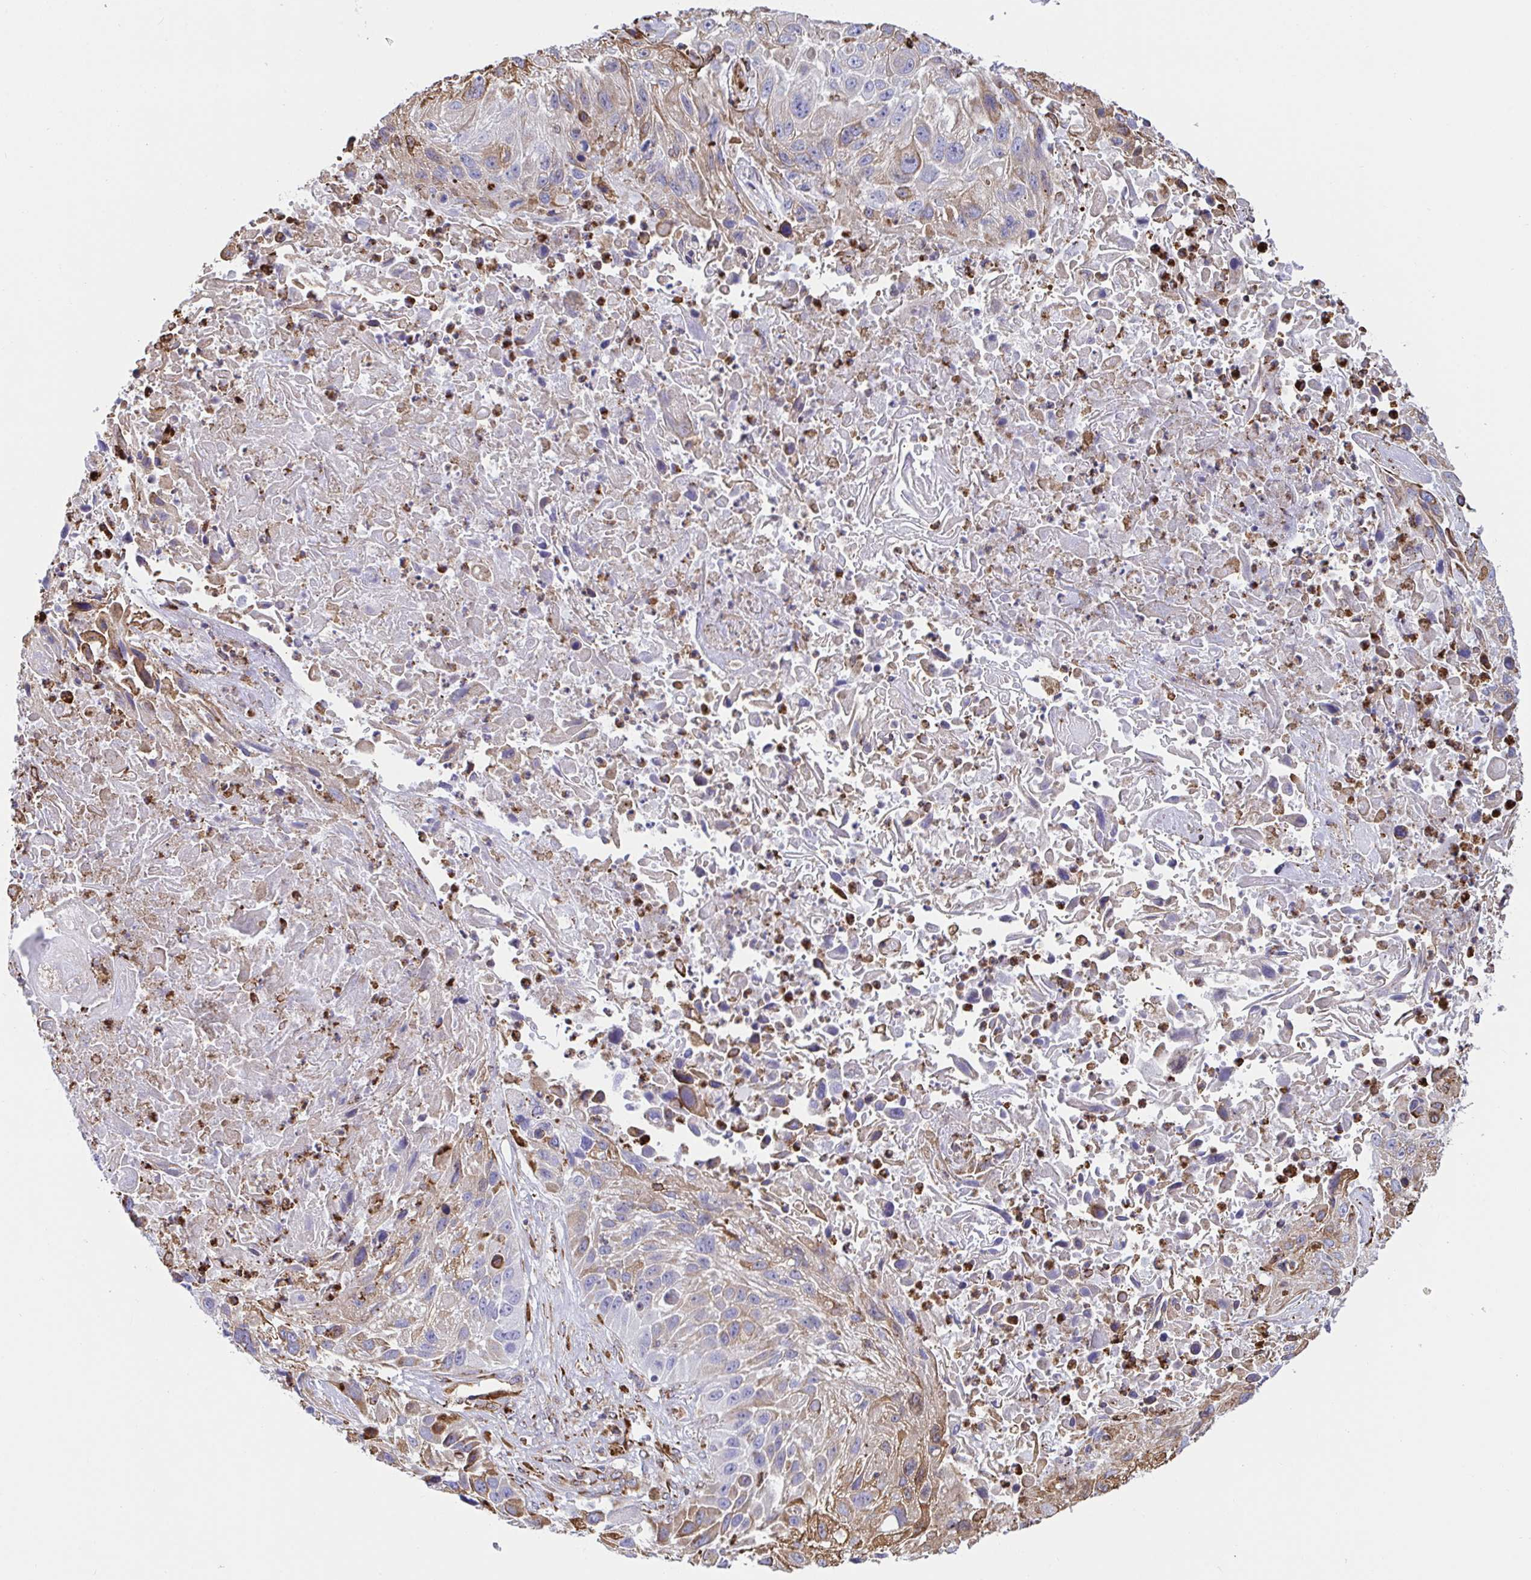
{"staining": {"intensity": "weak", "quantity": "<25%", "location": "cytoplasmic/membranous"}, "tissue": "lung cancer", "cell_type": "Tumor cells", "image_type": "cancer", "snomed": [{"axis": "morphology", "description": "Normal morphology"}, {"axis": "morphology", "description": "Squamous cell carcinoma, NOS"}, {"axis": "topography", "description": "Lymph node"}, {"axis": "topography", "description": "Lung"}], "caption": "The IHC photomicrograph has no significant positivity in tumor cells of lung cancer (squamous cell carcinoma) tissue.", "gene": "CLGN", "patient": {"sex": "male", "age": 67}}